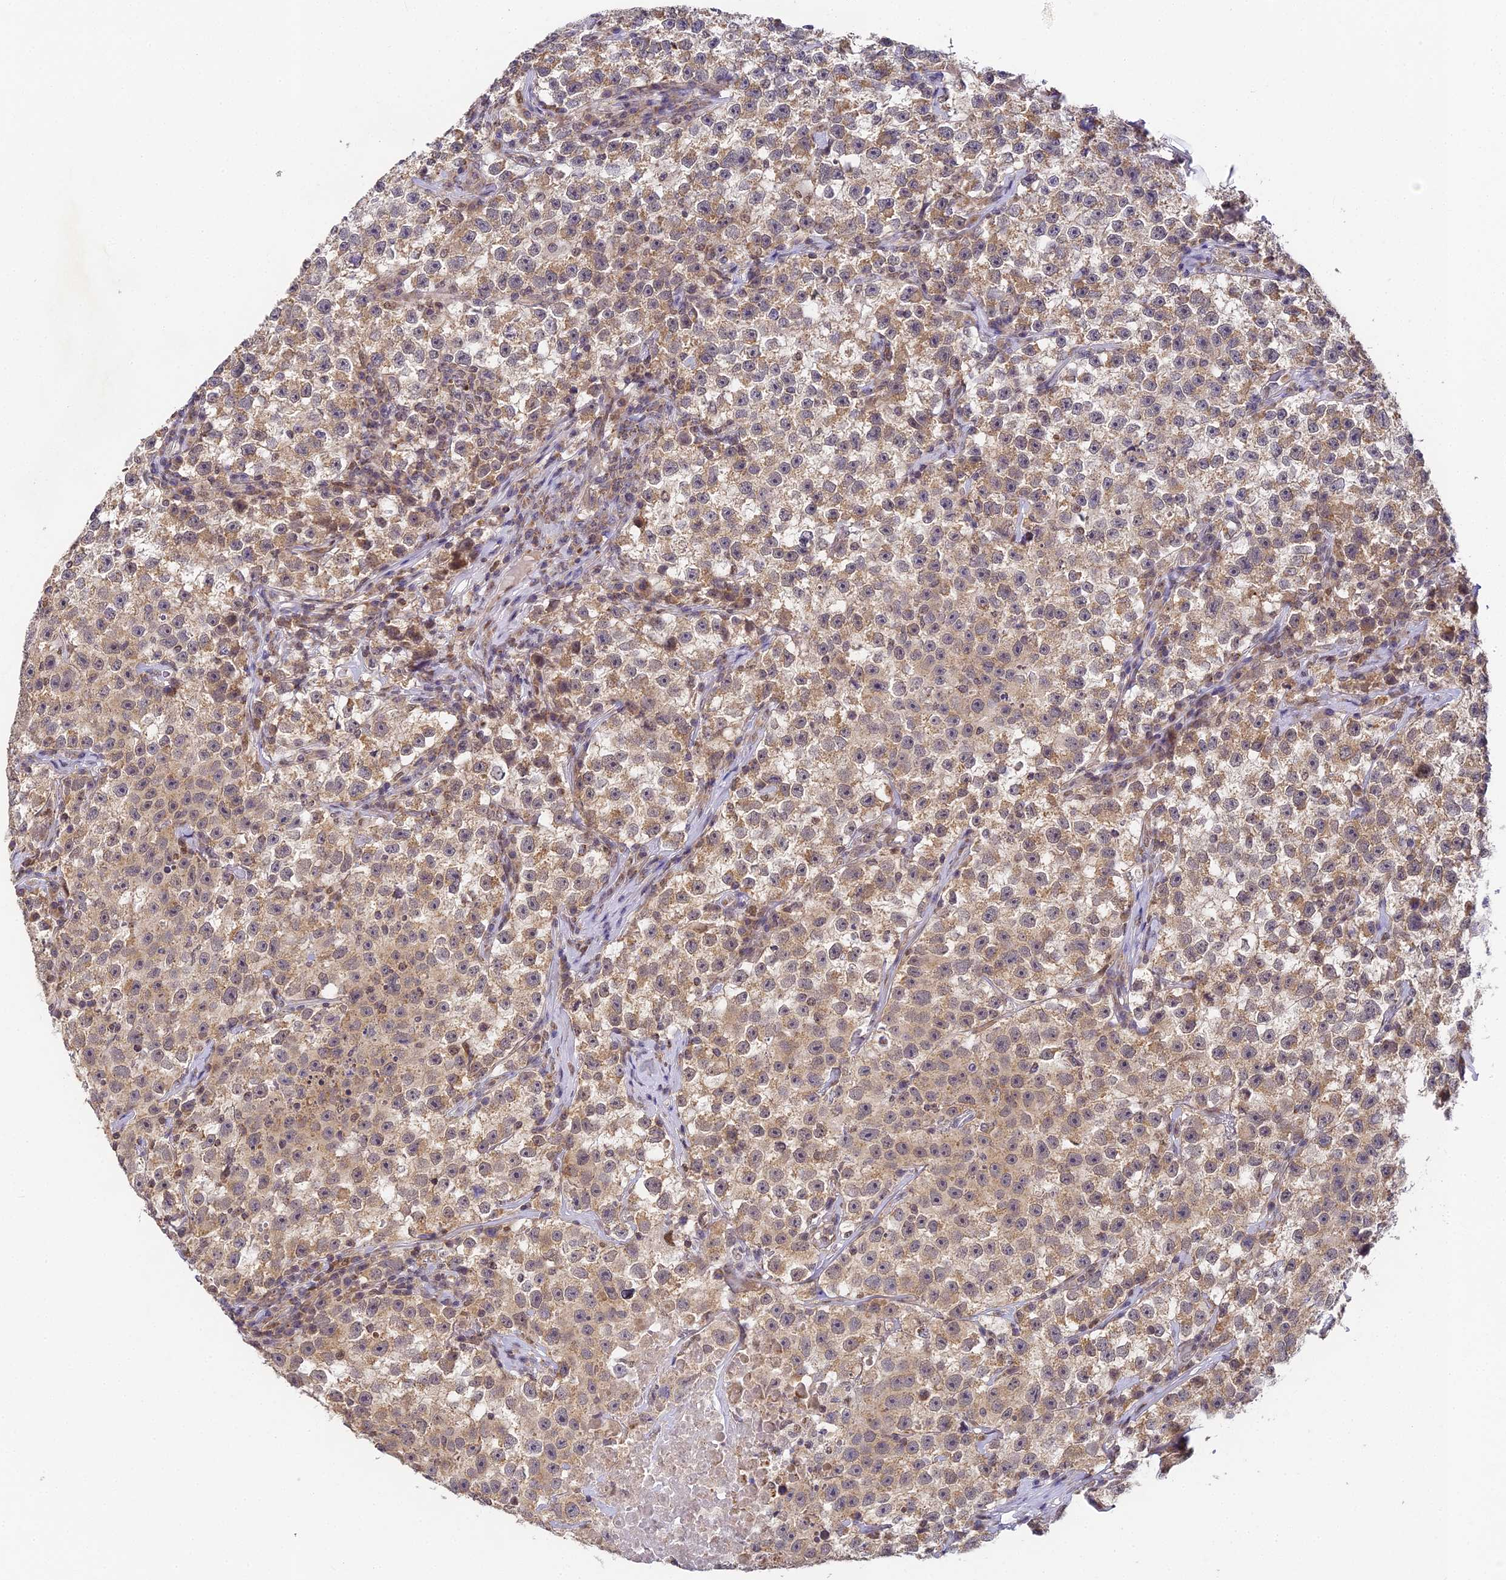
{"staining": {"intensity": "weak", "quantity": ">75%", "location": "cytoplasmic/membranous"}, "tissue": "testis cancer", "cell_type": "Tumor cells", "image_type": "cancer", "snomed": [{"axis": "morphology", "description": "Seminoma, NOS"}, {"axis": "topography", "description": "Testis"}], "caption": "This photomicrograph demonstrates immunohistochemistry staining of human seminoma (testis), with low weak cytoplasmic/membranous positivity in approximately >75% of tumor cells.", "gene": "DNAAF10", "patient": {"sex": "male", "age": 22}}